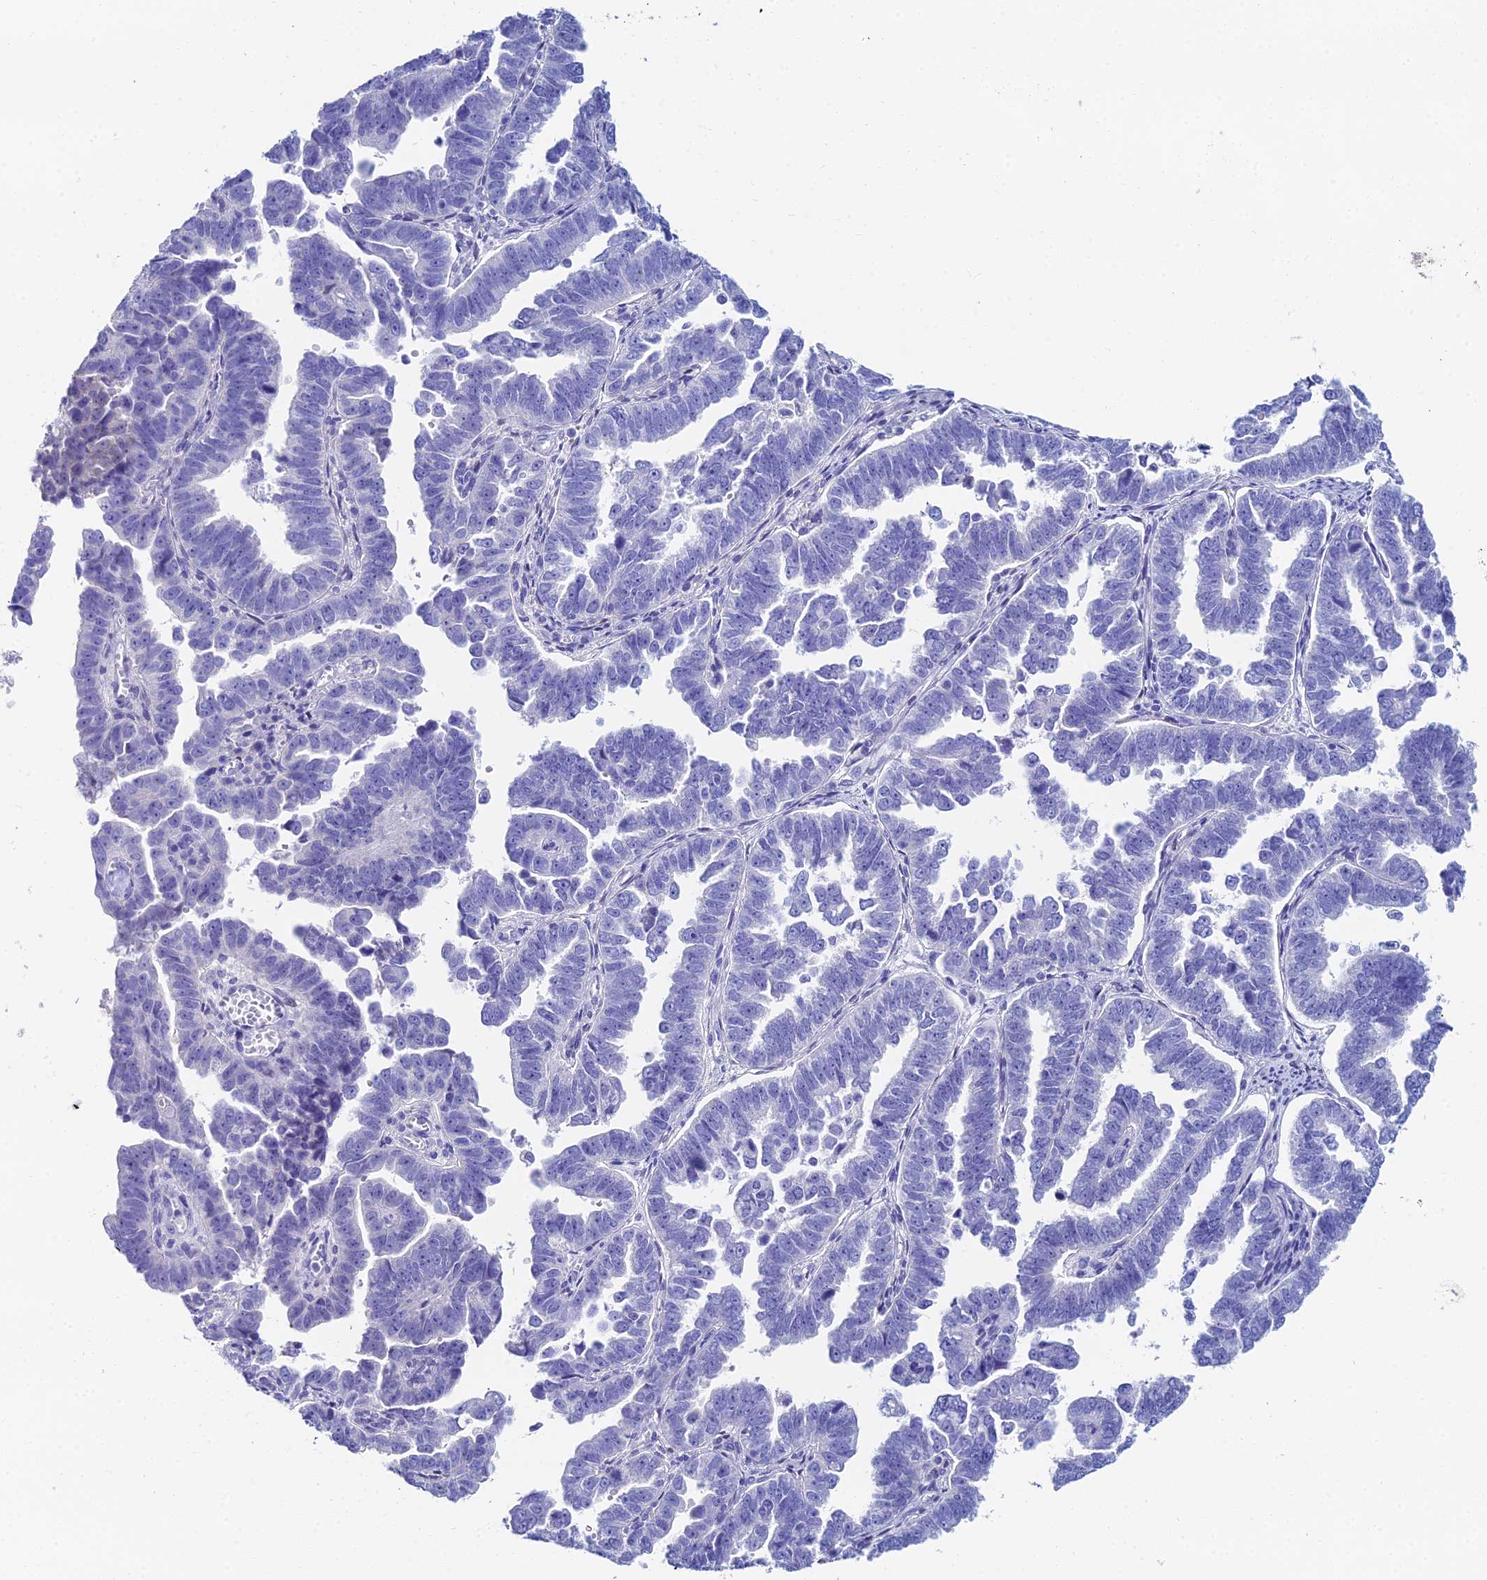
{"staining": {"intensity": "negative", "quantity": "none", "location": "none"}, "tissue": "endometrial cancer", "cell_type": "Tumor cells", "image_type": "cancer", "snomed": [{"axis": "morphology", "description": "Adenocarcinoma, NOS"}, {"axis": "topography", "description": "Endometrium"}], "caption": "High magnification brightfield microscopy of endometrial cancer stained with DAB (3,3'-diaminobenzidine) (brown) and counterstained with hematoxylin (blue): tumor cells show no significant expression.", "gene": "HSPA1L", "patient": {"sex": "female", "age": 75}}